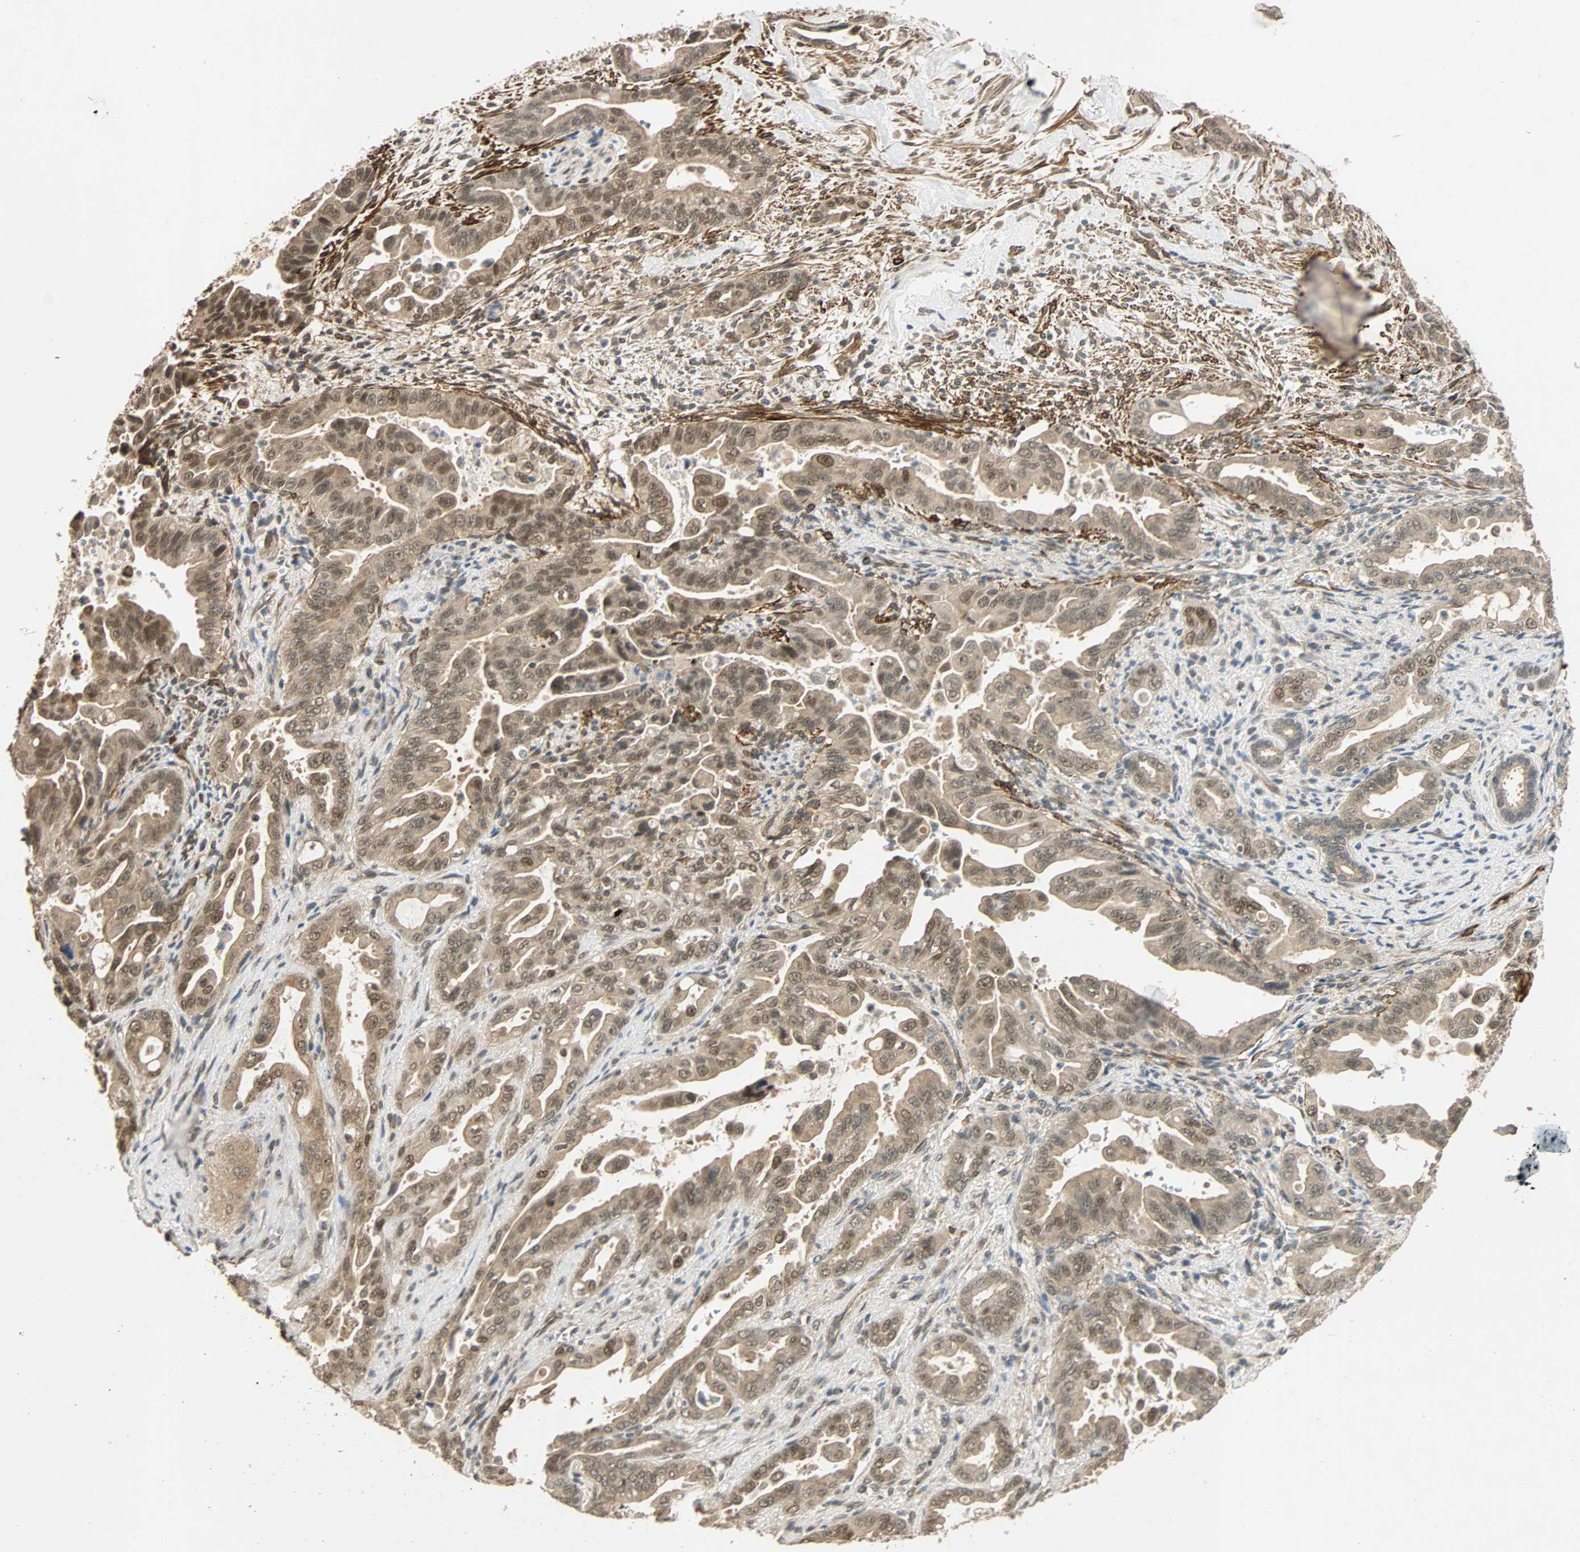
{"staining": {"intensity": "moderate", "quantity": ">75%", "location": "cytoplasmic/membranous,nuclear"}, "tissue": "pancreatic cancer", "cell_type": "Tumor cells", "image_type": "cancer", "snomed": [{"axis": "morphology", "description": "Adenocarcinoma, NOS"}, {"axis": "topography", "description": "Pancreas"}], "caption": "The histopathology image displays a brown stain indicating the presence of a protein in the cytoplasmic/membranous and nuclear of tumor cells in pancreatic cancer (adenocarcinoma). The protein is shown in brown color, while the nuclei are stained blue.", "gene": "QSER1", "patient": {"sex": "male", "age": 70}}